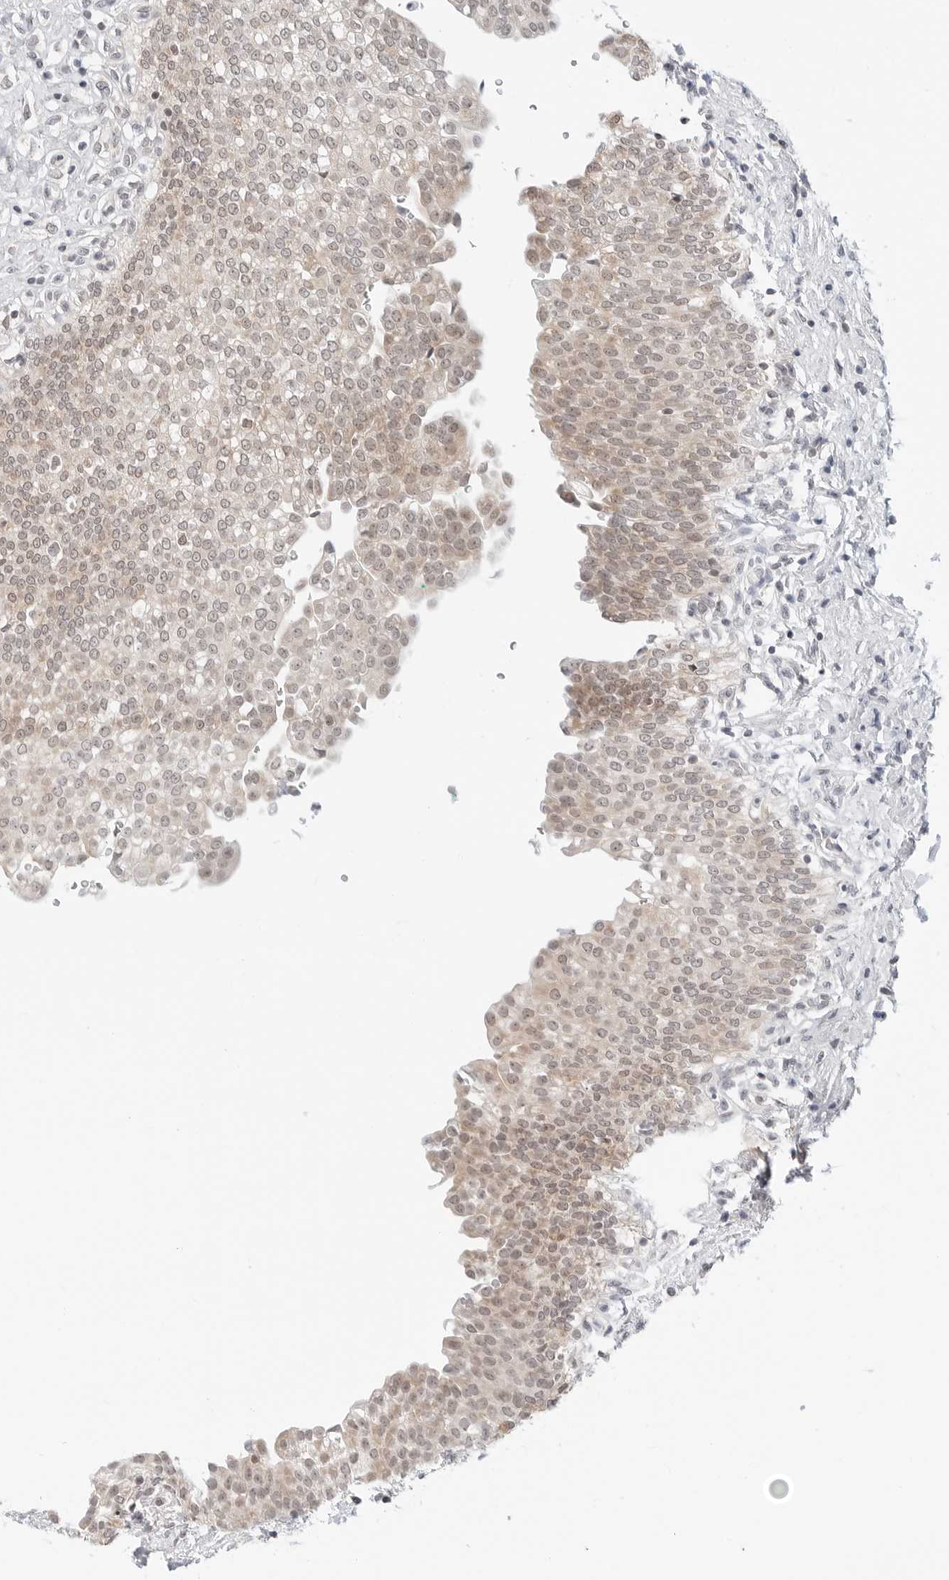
{"staining": {"intensity": "weak", "quantity": ">75%", "location": "cytoplasmic/membranous,nuclear"}, "tissue": "urinary bladder", "cell_type": "Urothelial cells", "image_type": "normal", "snomed": [{"axis": "morphology", "description": "Urothelial carcinoma, High grade"}, {"axis": "topography", "description": "Urinary bladder"}], "caption": "Urinary bladder stained with IHC reveals weak cytoplasmic/membranous,nuclear staining in about >75% of urothelial cells. The protein is shown in brown color, while the nuclei are stained blue.", "gene": "POLR3GL", "patient": {"sex": "male", "age": 46}}